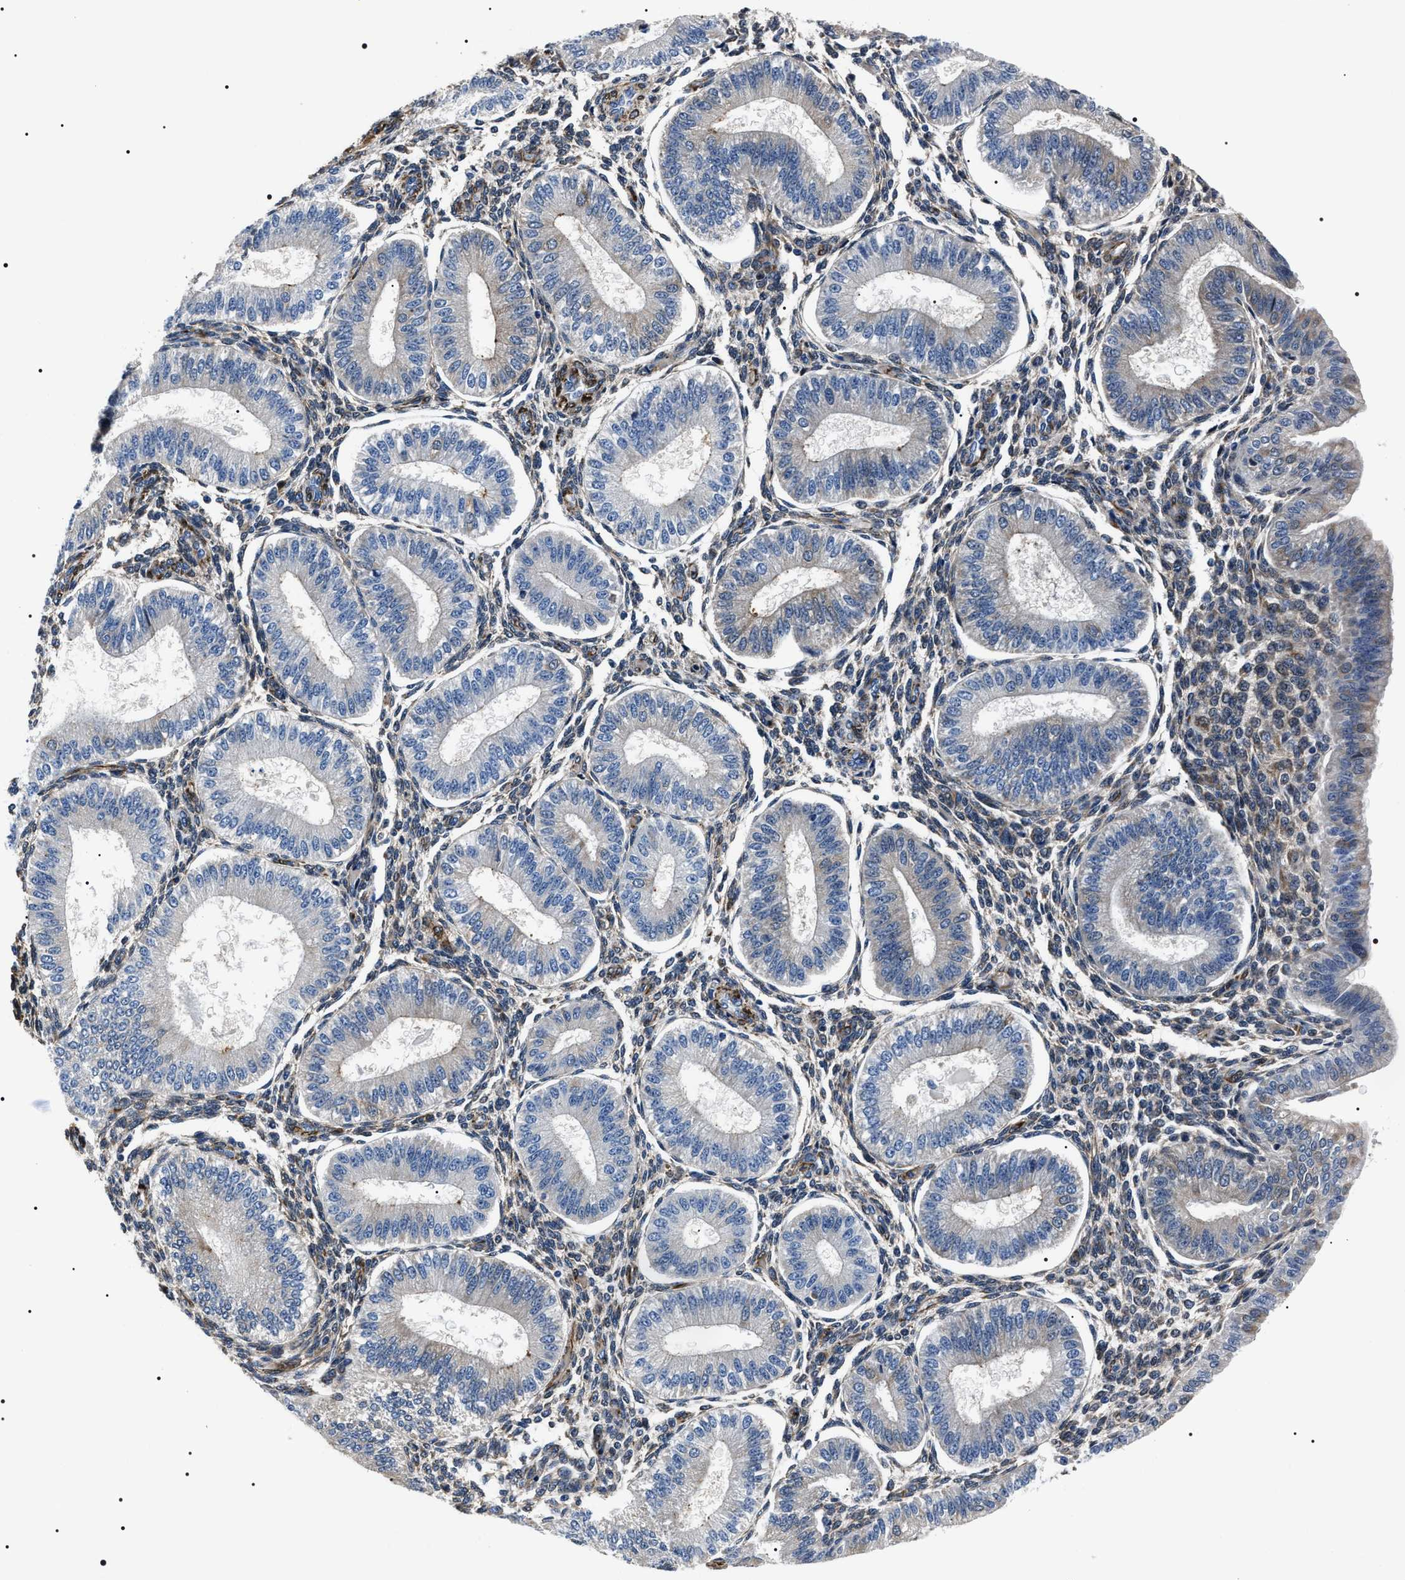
{"staining": {"intensity": "moderate", "quantity": "<25%", "location": "cytoplasmic/membranous"}, "tissue": "endometrium", "cell_type": "Cells in endometrial stroma", "image_type": "normal", "snomed": [{"axis": "morphology", "description": "Normal tissue, NOS"}, {"axis": "topography", "description": "Endometrium"}], "caption": "Protein expression analysis of benign human endometrium reveals moderate cytoplasmic/membranous staining in about <25% of cells in endometrial stroma. Using DAB (brown) and hematoxylin (blue) stains, captured at high magnification using brightfield microscopy.", "gene": "BAG2", "patient": {"sex": "female", "age": 39}}